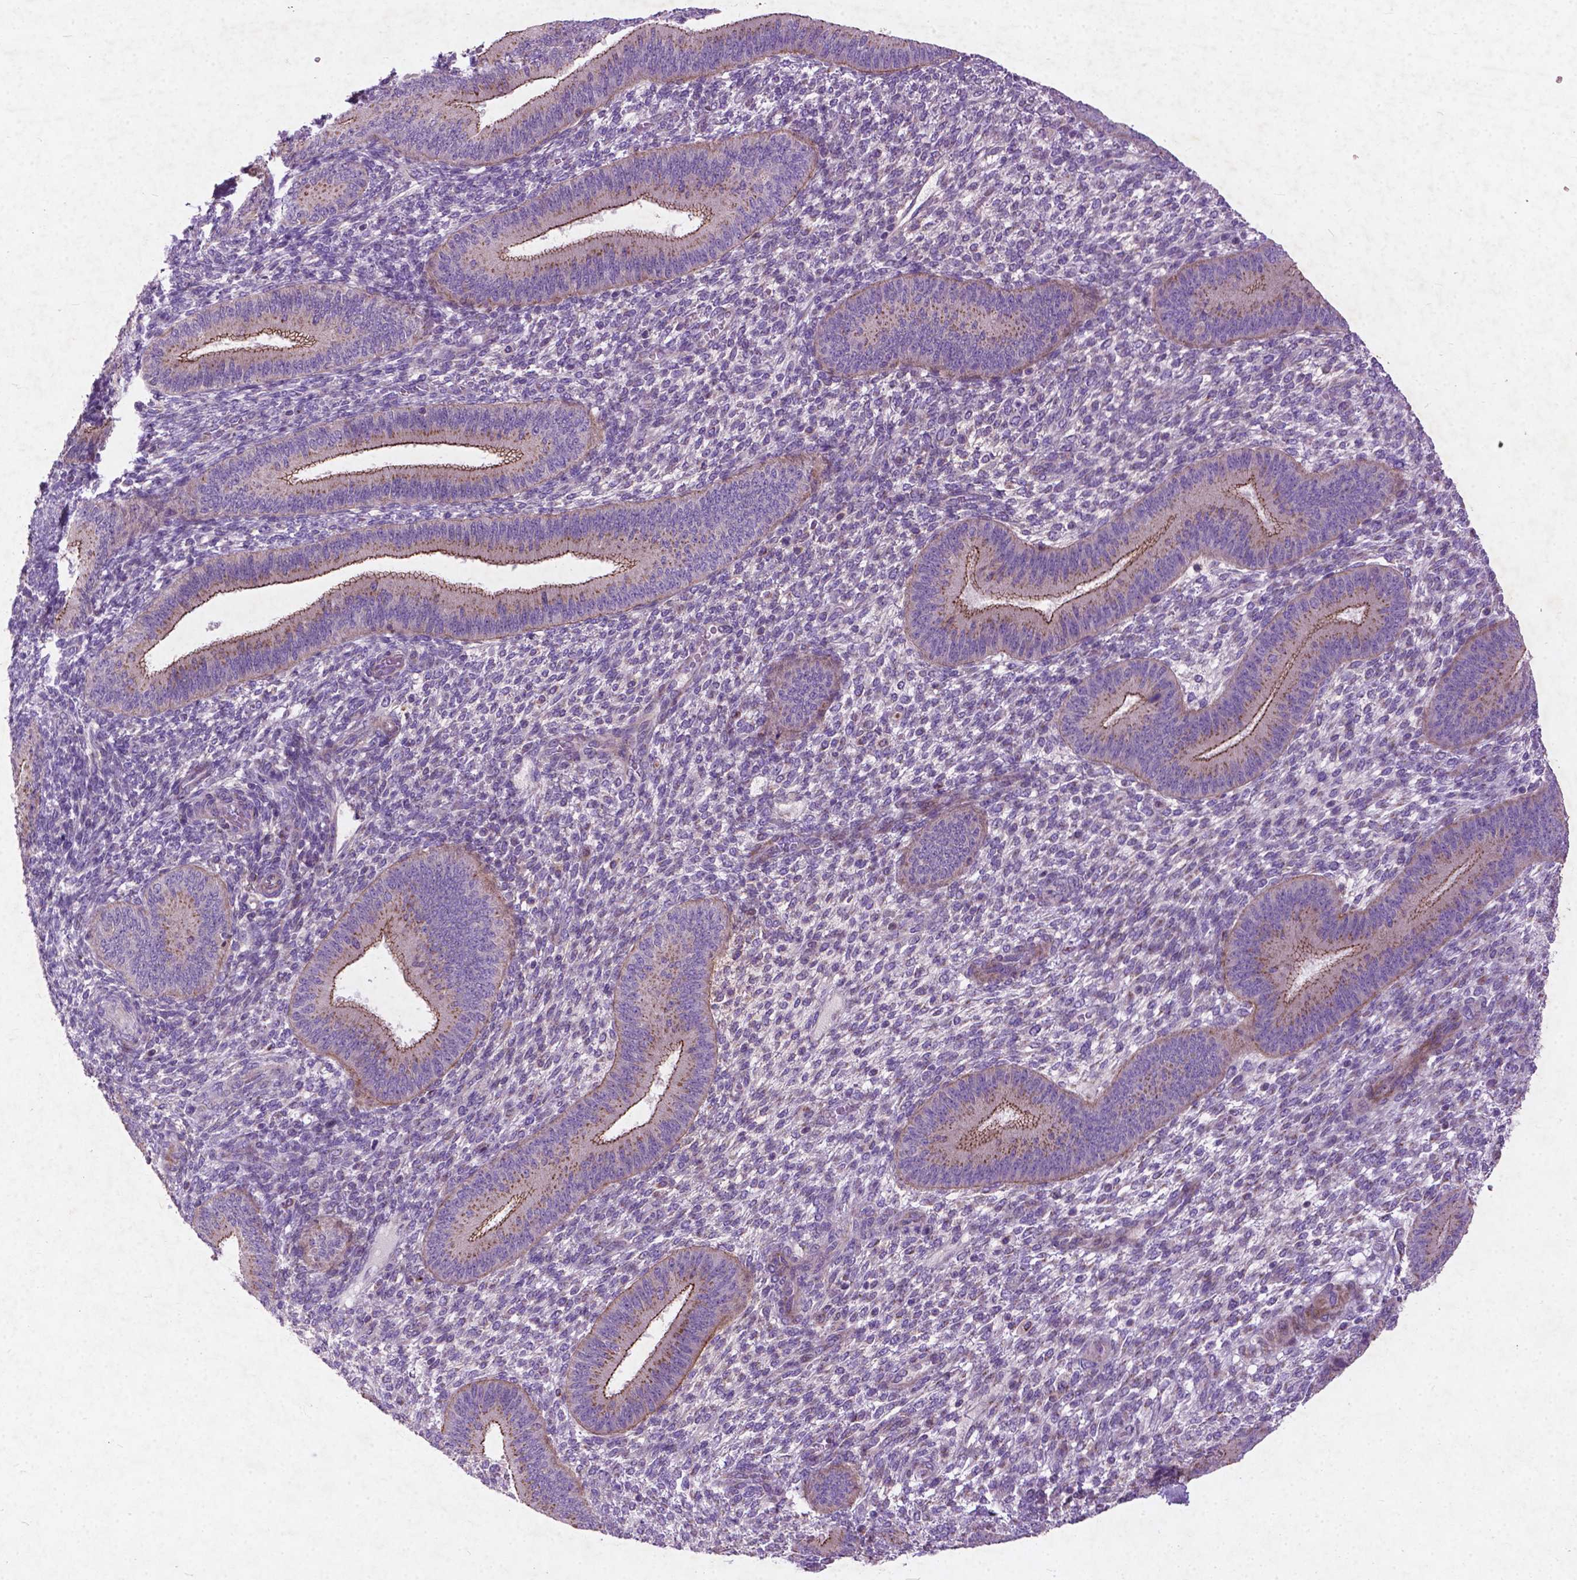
{"staining": {"intensity": "negative", "quantity": "none", "location": "none"}, "tissue": "endometrium", "cell_type": "Cells in endometrial stroma", "image_type": "normal", "snomed": [{"axis": "morphology", "description": "Normal tissue, NOS"}, {"axis": "topography", "description": "Endometrium"}], "caption": "IHC micrograph of unremarkable human endometrium stained for a protein (brown), which exhibits no expression in cells in endometrial stroma. (Brightfield microscopy of DAB immunohistochemistry (IHC) at high magnification).", "gene": "ATG4D", "patient": {"sex": "female", "age": 39}}